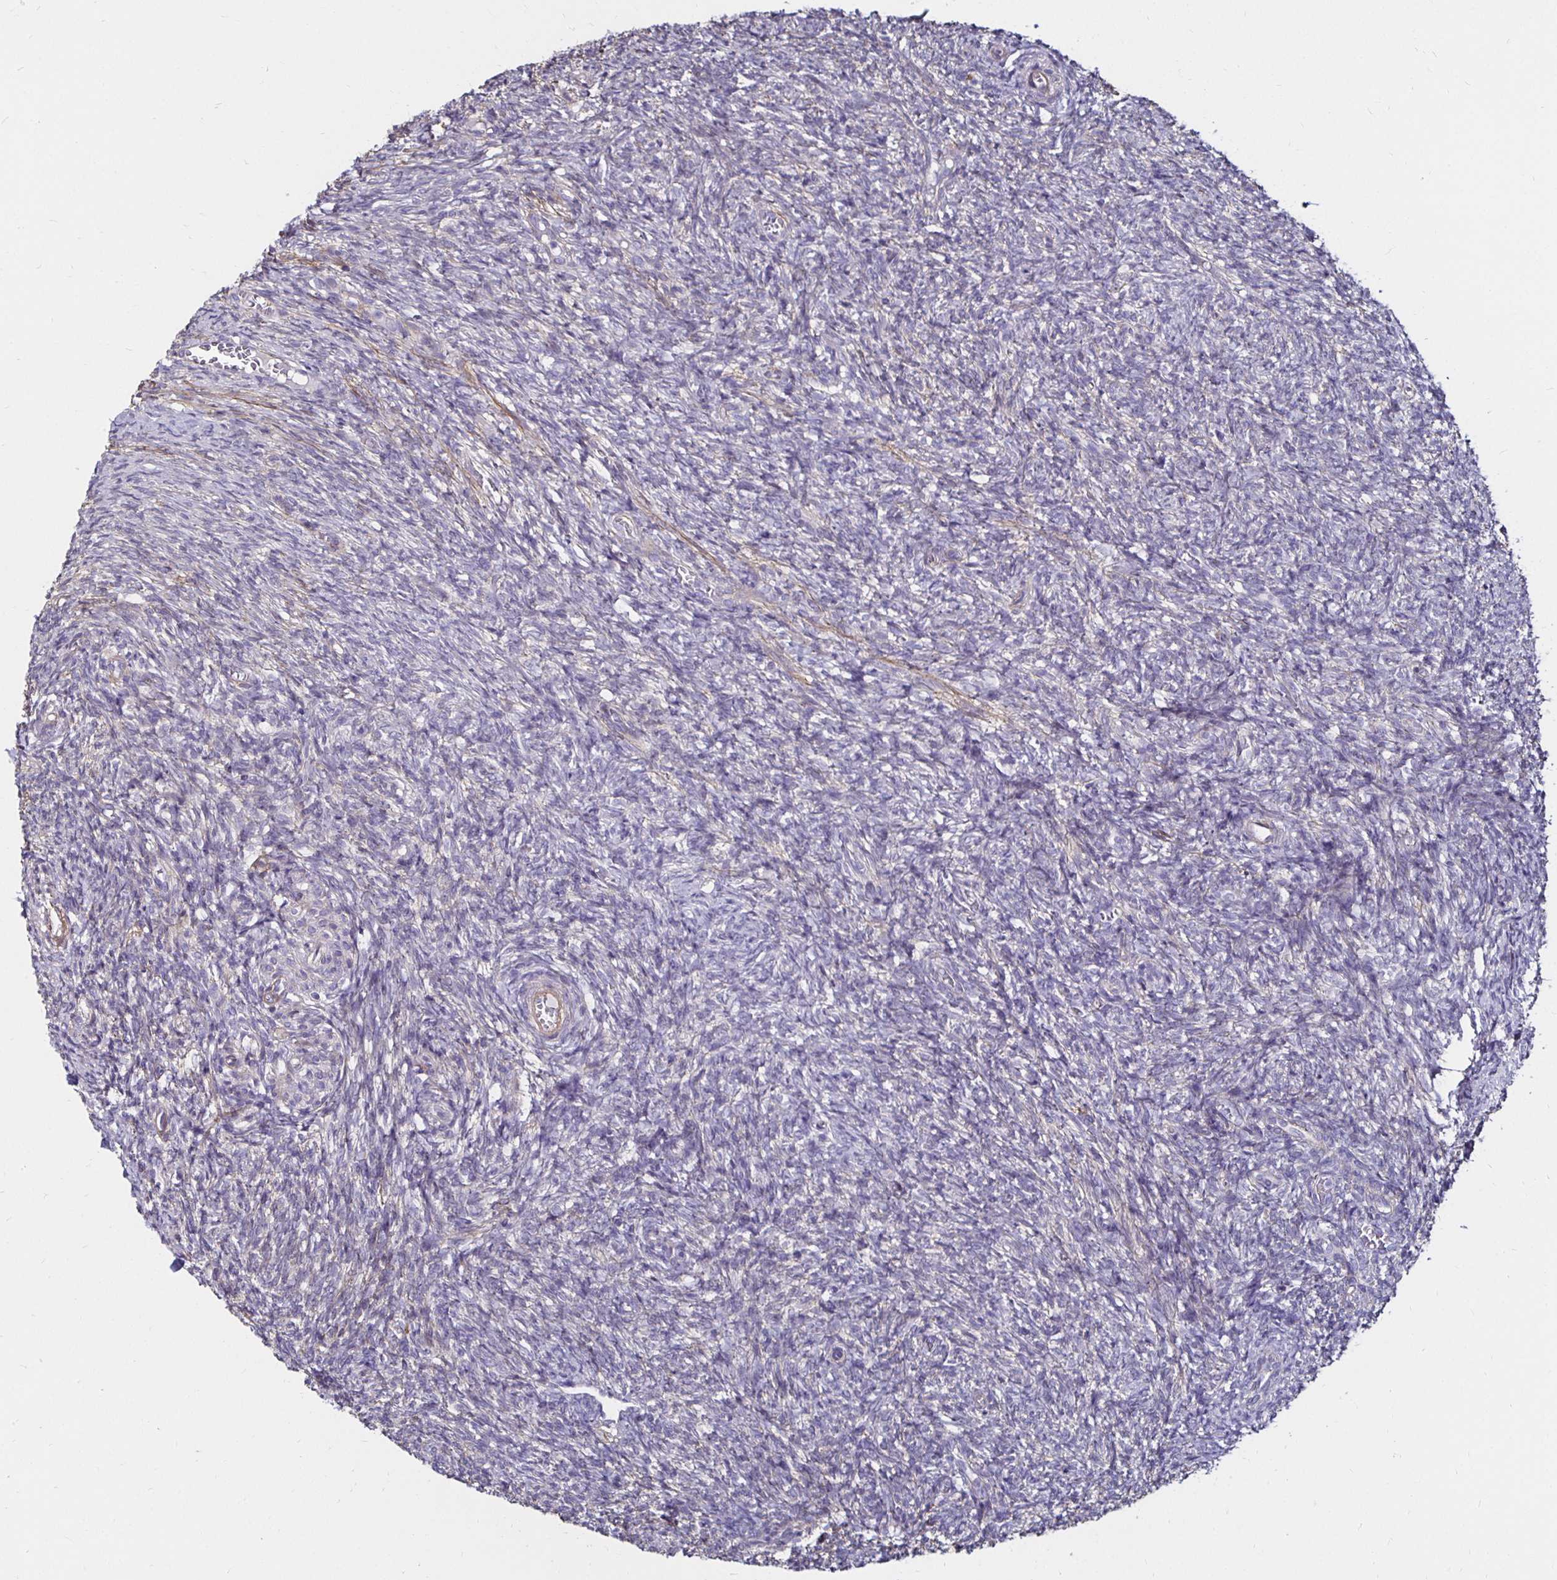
{"staining": {"intensity": "negative", "quantity": "none", "location": "none"}, "tissue": "ovary", "cell_type": "Ovarian stroma cells", "image_type": "normal", "snomed": [{"axis": "morphology", "description": "Normal tissue, NOS"}, {"axis": "topography", "description": "Ovary"}], "caption": "Immunohistochemistry image of benign ovary stained for a protein (brown), which exhibits no staining in ovarian stroma cells. (Brightfield microscopy of DAB immunohistochemistry at high magnification).", "gene": "ITGB1", "patient": {"sex": "female", "age": 39}}